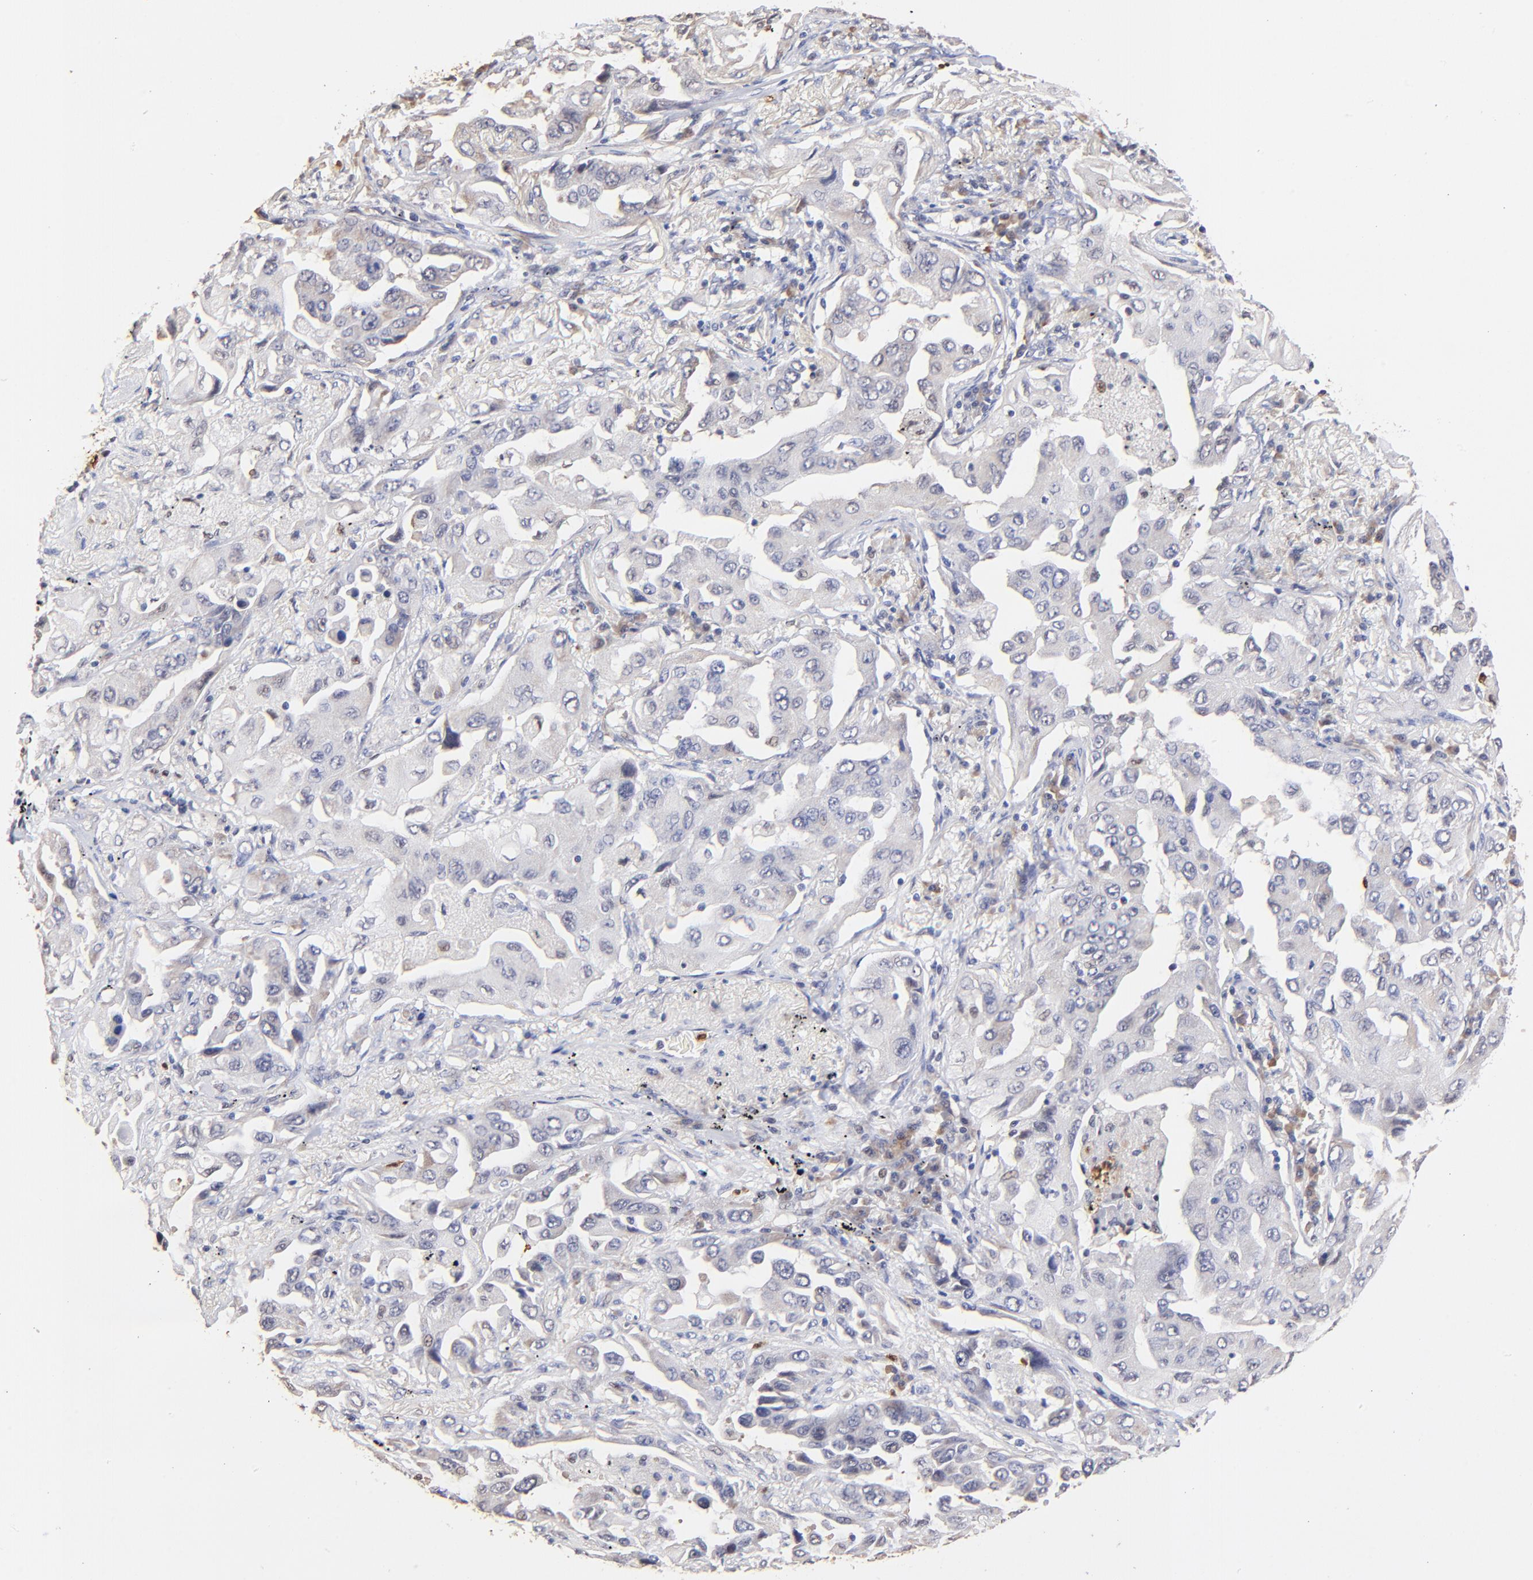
{"staining": {"intensity": "negative", "quantity": "none", "location": "none"}, "tissue": "lung cancer", "cell_type": "Tumor cells", "image_type": "cancer", "snomed": [{"axis": "morphology", "description": "Adenocarcinoma, NOS"}, {"axis": "topography", "description": "Lung"}], "caption": "The image displays no significant positivity in tumor cells of lung cancer (adenocarcinoma).", "gene": "BBOF1", "patient": {"sex": "female", "age": 65}}